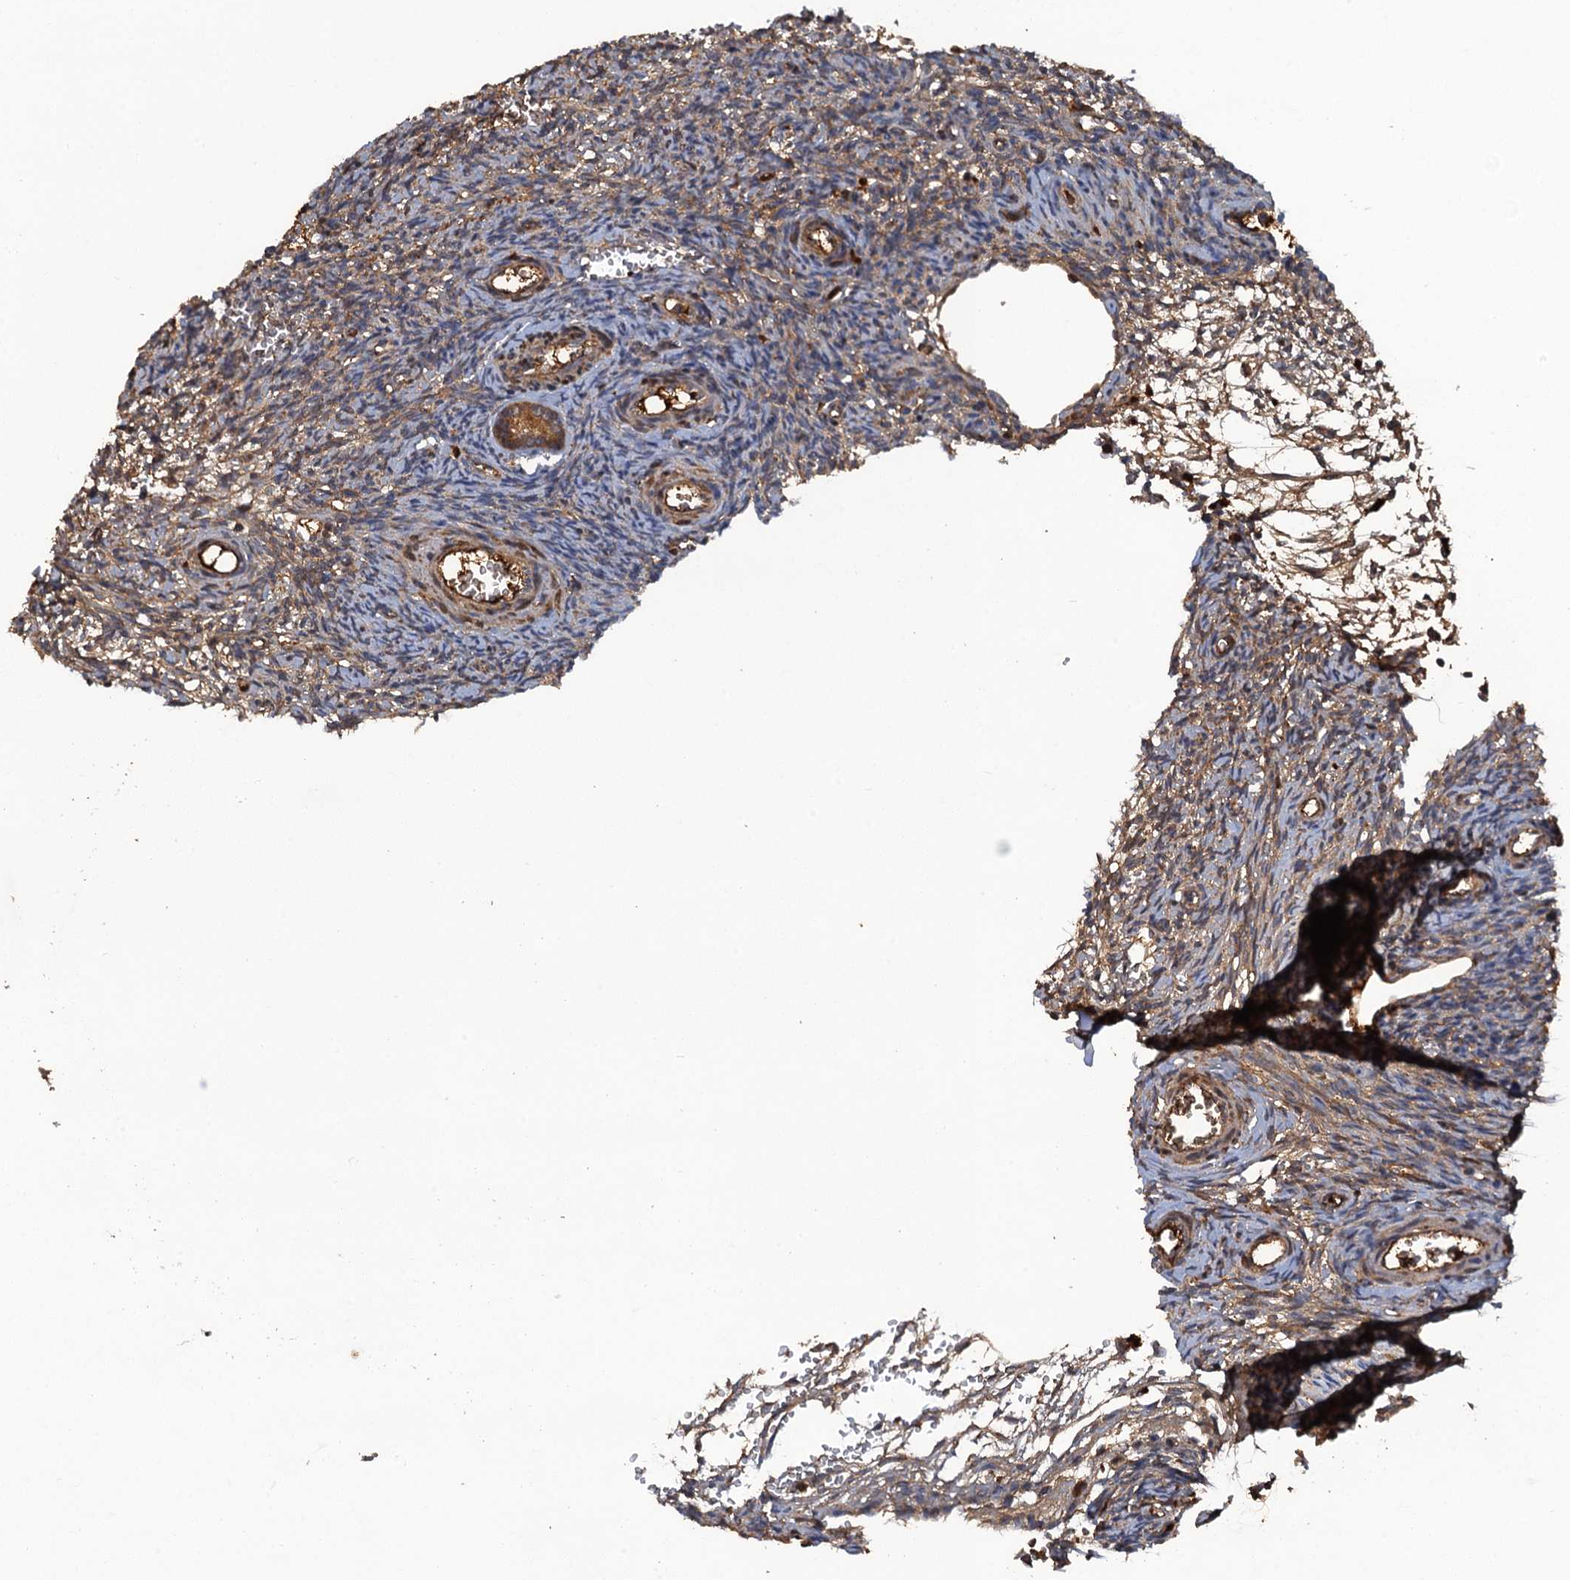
{"staining": {"intensity": "moderate", "quantity": ">75%", "location": "cytoplasmic/membranous"}, "tissue": "ovary", "cell_type": "Follicle cells", "image_type": "normal", "snomed": [{"axis": "morphology", "description": "Normal tissue, NOS"}, {"axis": "topography", "description": "Ovary"}], "caption": "Brown immunohistochemical staining in unremarkable human ovary exhibits moderate cytoplasmic/membranous staining in approximately >75% of follicle cells. (DAB (3,3'-diaminobenzidine) IHC, brown staining for protein, blue staining for nuclei).", "gene": "HAPLN3", "patient": {"sex": "female", "age": 39}}